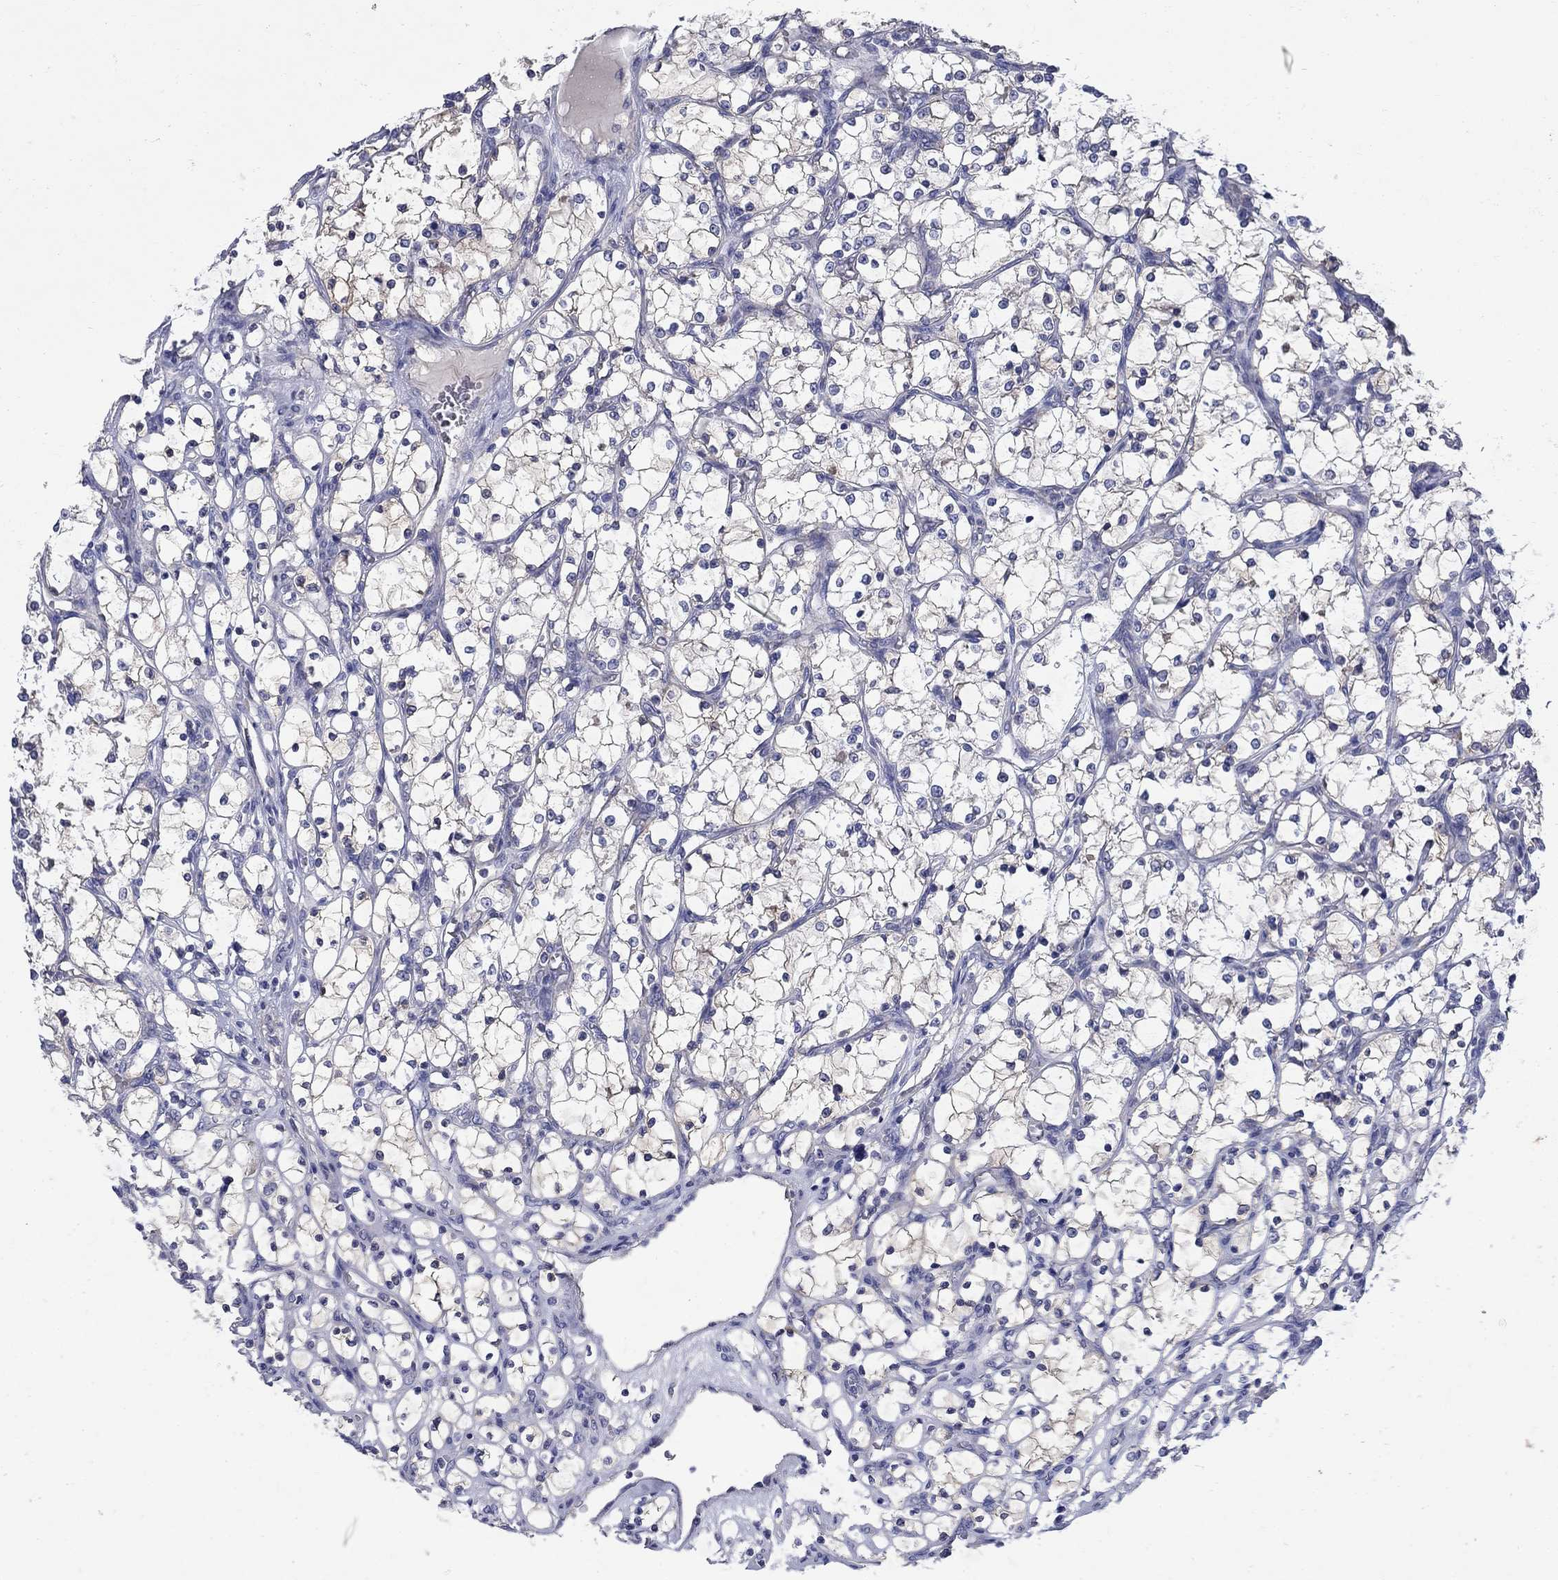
{"staining": {"intensity": "negative", "quantity": "none", "location": "none"}, "tissue": "renal cancer", "cell_type": "Tumor cells", "image_type": "cancer", "snomed": [{"axis": "morphology", "description": "Adenocarcinoma, NOS"}, {"axis": "topography", "description": "Kidney"}], "caption": "Immunohistochemical staining of human renal cancer demonstrates no significant positivity in tumor cells. The staining is performed using DAB (3,3'-diaminobenzidine) brown chromogen with nuclei counter-stained in using hematoxylin.", "gene": "SULT2B1", "patient": {"sex": "female", "age": 69}}